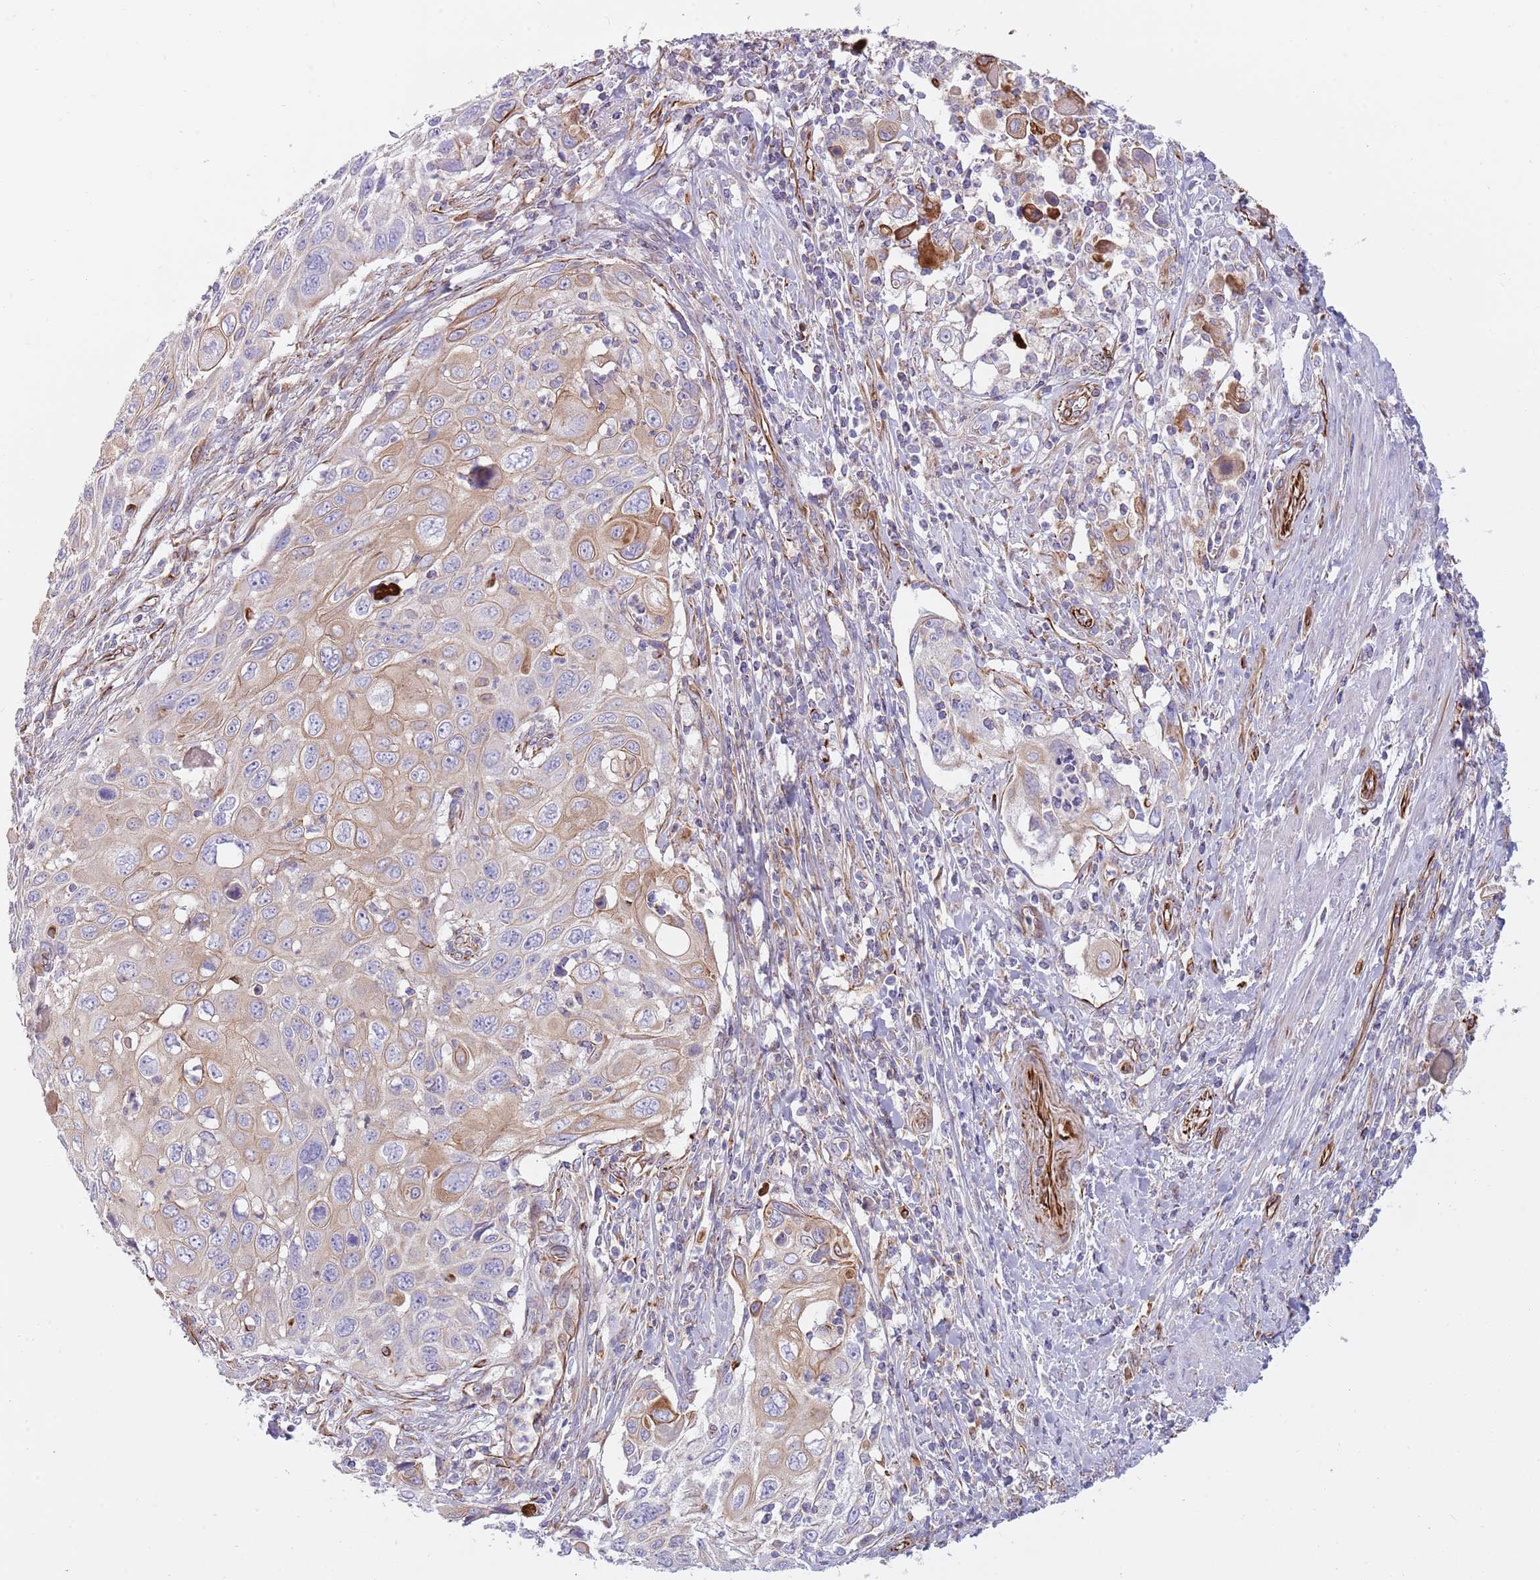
{"staining": {"intensity": "moderate", "quantity": "<25%", "location": "cytoplasmic/membranous"}, "tissue": "cervical cancer", "cell_type": "Tumor cells", "image_type": "cancer", "snomed": [{"axis": "morphology", "description": "Squamous cell carcinoma, NOS"}, {"axis": "topography", "description": "Cervix"}], "caption": "Human cervical cancer (squamous cell carcinoma) stained for a protein (brown) displays moderate cytoplasmic/membranous positive staining in approximately <25% of tumor cells.", "gene": "MOGAT1", "patient": {"sex": "female", "age": 70}}